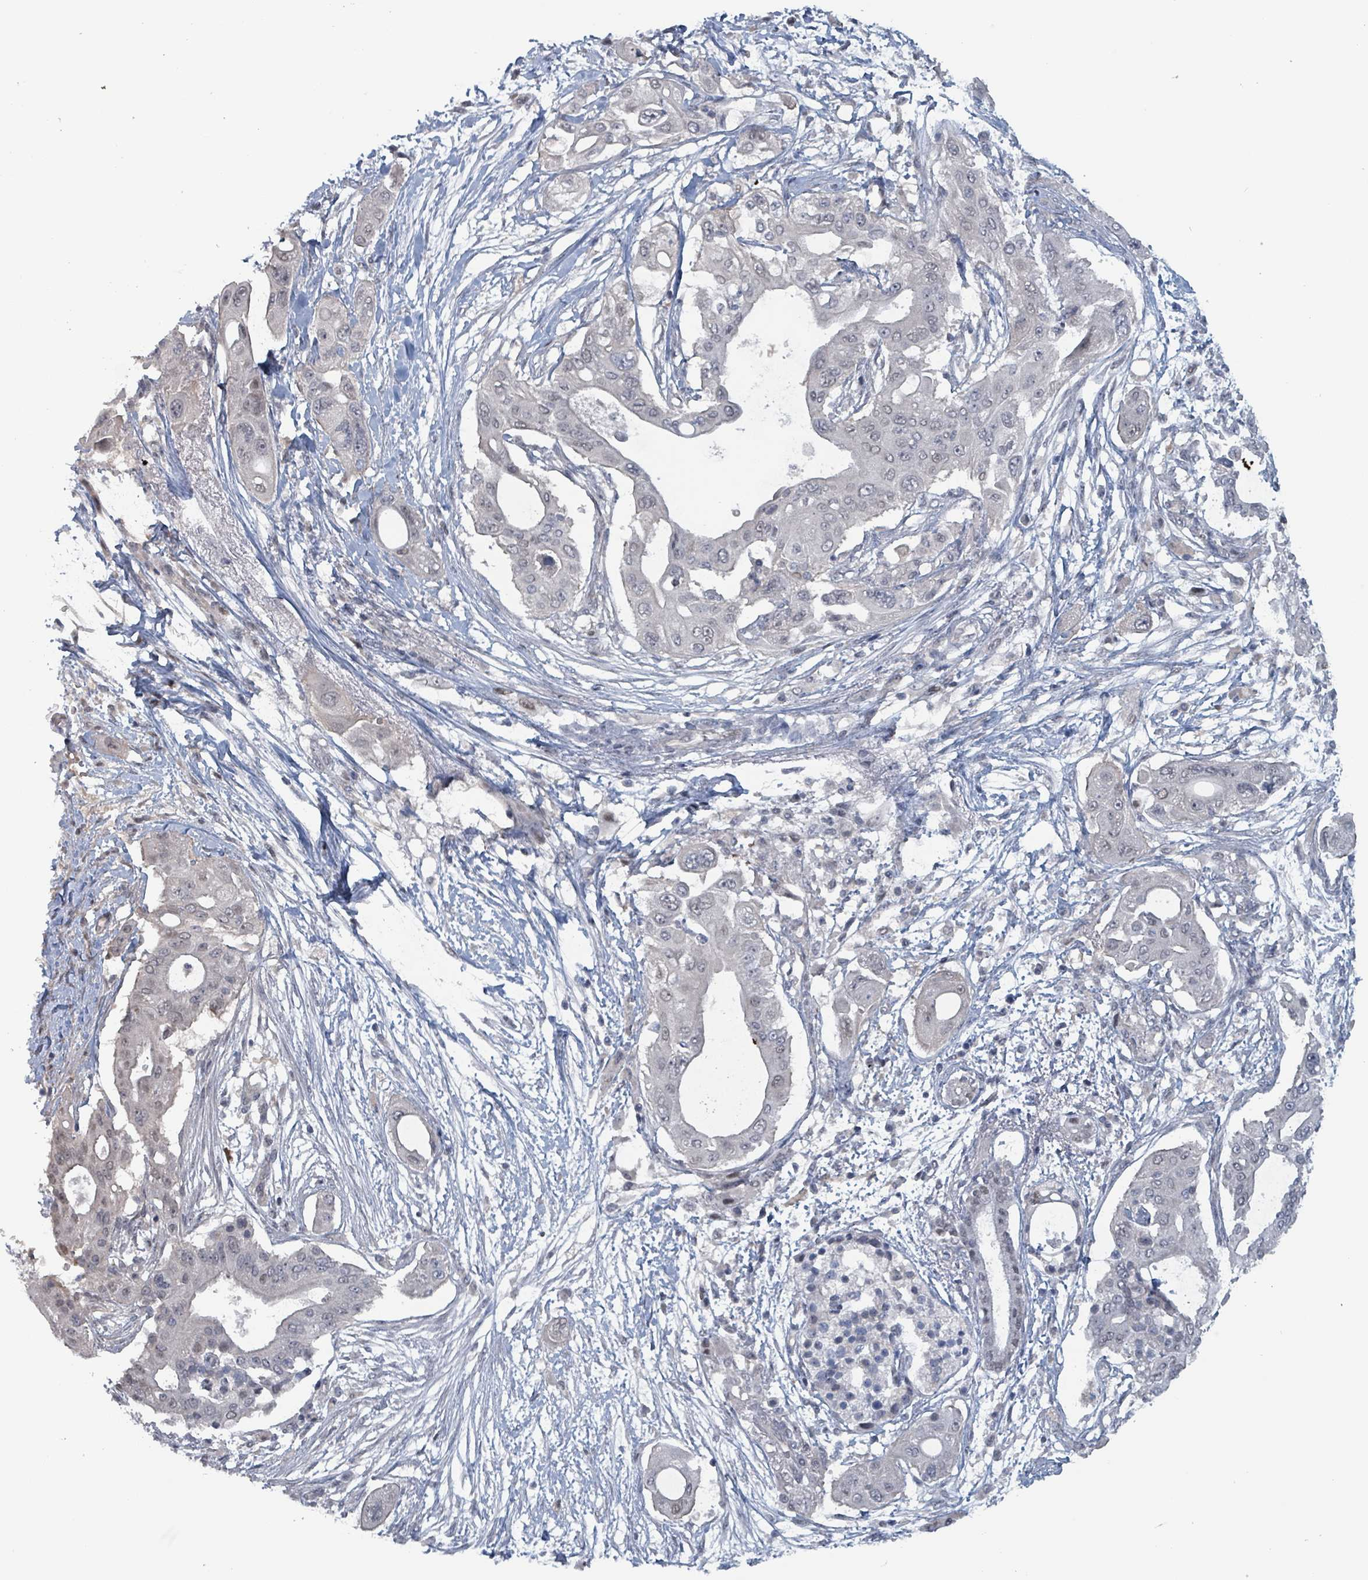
{"staining": {"intensity": "weak", "quantity": "<25%", "location": "nuclear"}, "tissue": "pancreatic cancer", "cell_type": "Tumor cells", "image_type": "cancer", "snomed": [{"axis": "morphology", "description": "Adenocarcinoma, NOS"}, {"axis": "topography", "description": "Pancreas"}], "caption": "Protein analysis of pancreatic adenocarcinoma demonstrates no significant staining in tumor cells.", "gene": "BIVM", "patient": {"sex": "male", "age": 68}}